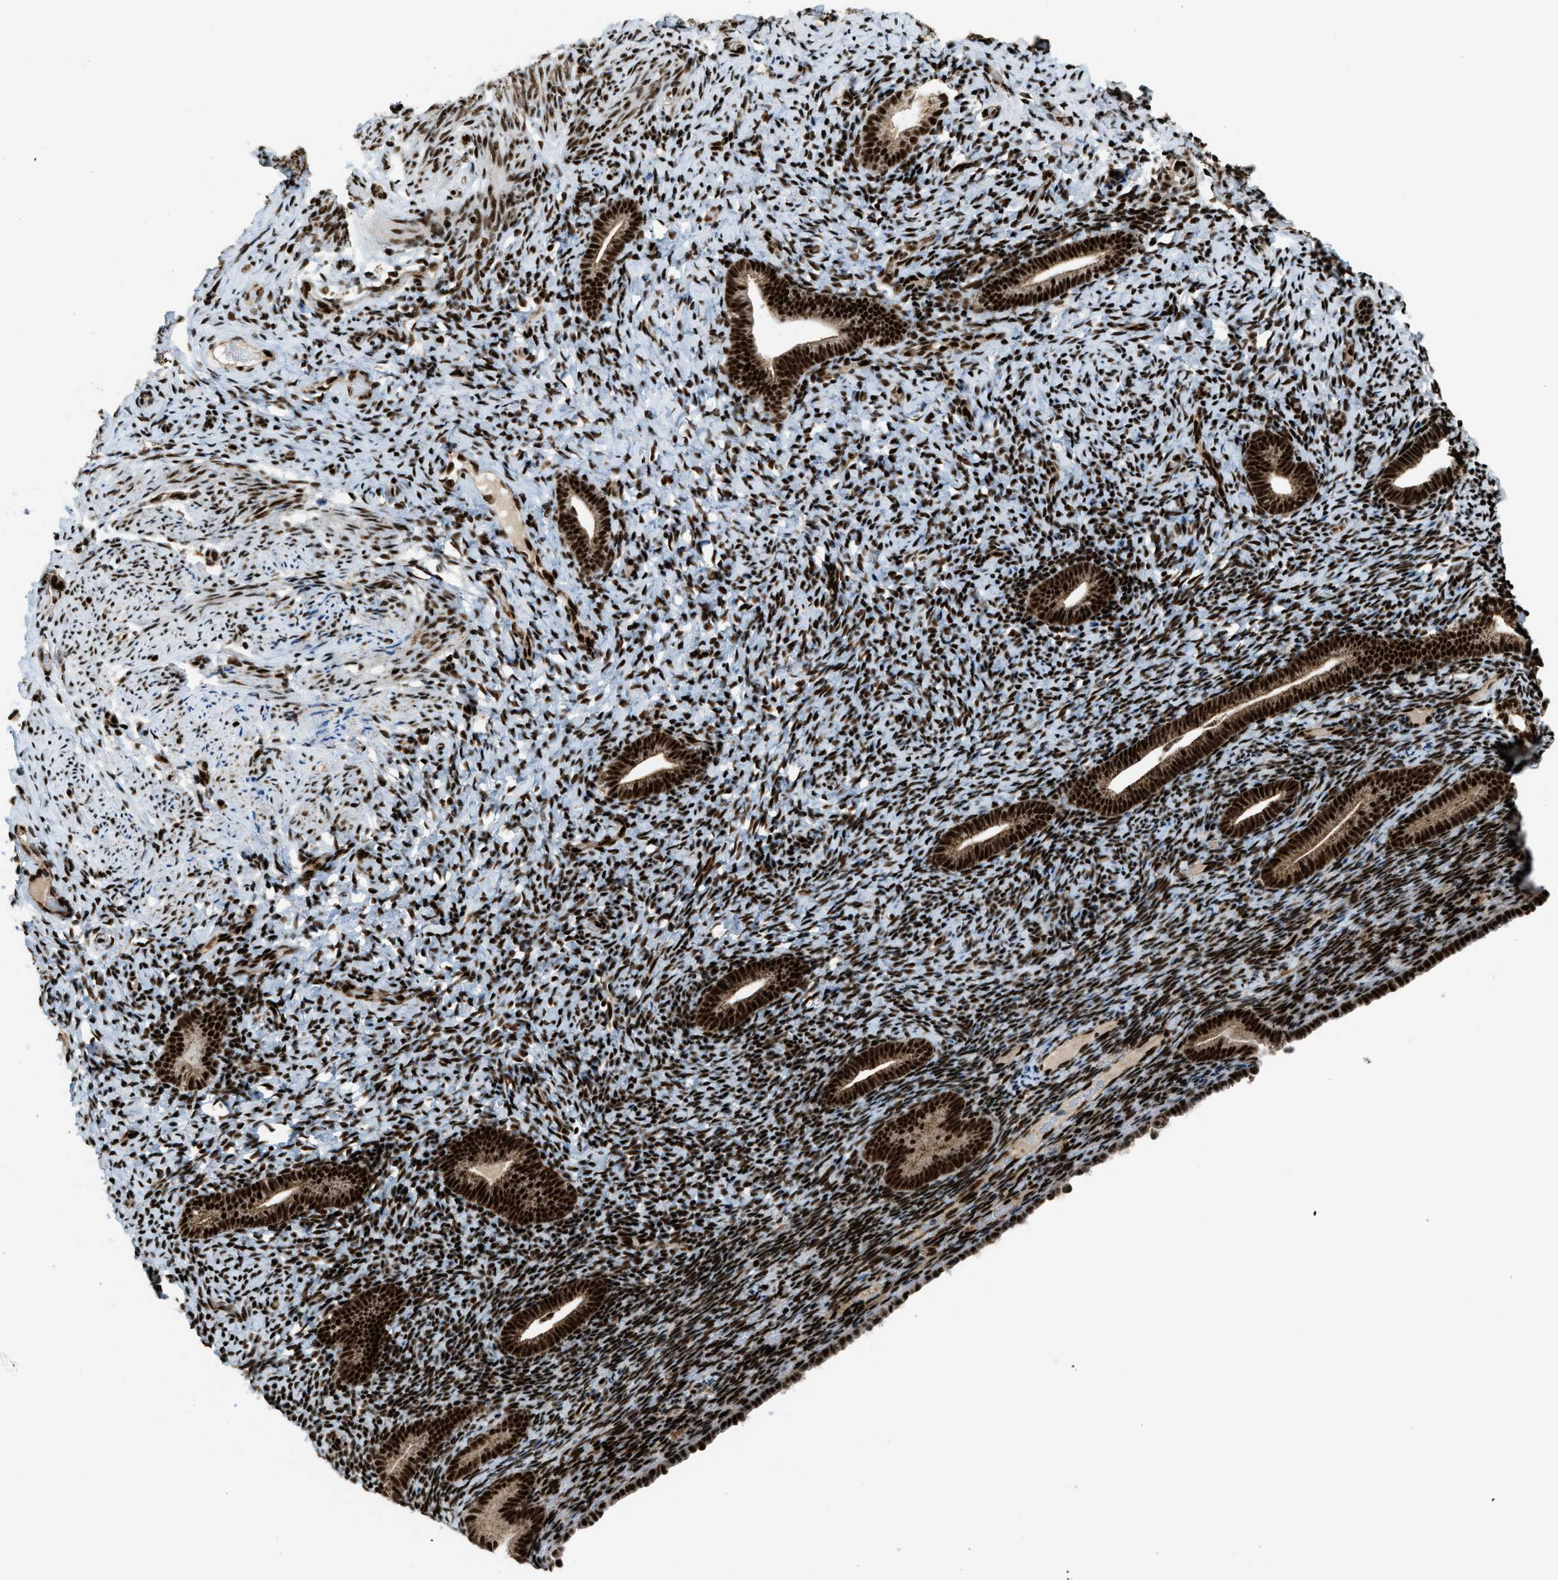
{"staining": {"intensity": "strong", "quantity": ">75%", "location": "nuclear"}, "tissue": "endometrium", "cell_type": "Cells in endometrial stroma", "image_type": "normal", "snomed": [{"axis": "morphology", "description": "Normal tissue, NOS"}, {"axis": "topography", "description": "Endometrium"}], "caption": "Endometrium was stained to show a protein in brown. There is high levels of strong nuclear staining in approximately >75% of cells in endometrial stroma. Immunohistochemistry (ihc) stains the protein of interest in brown and the nuclei are stained blue.", "gene": "GABPB1", "patient": {"sex": "female", "age": 51}}